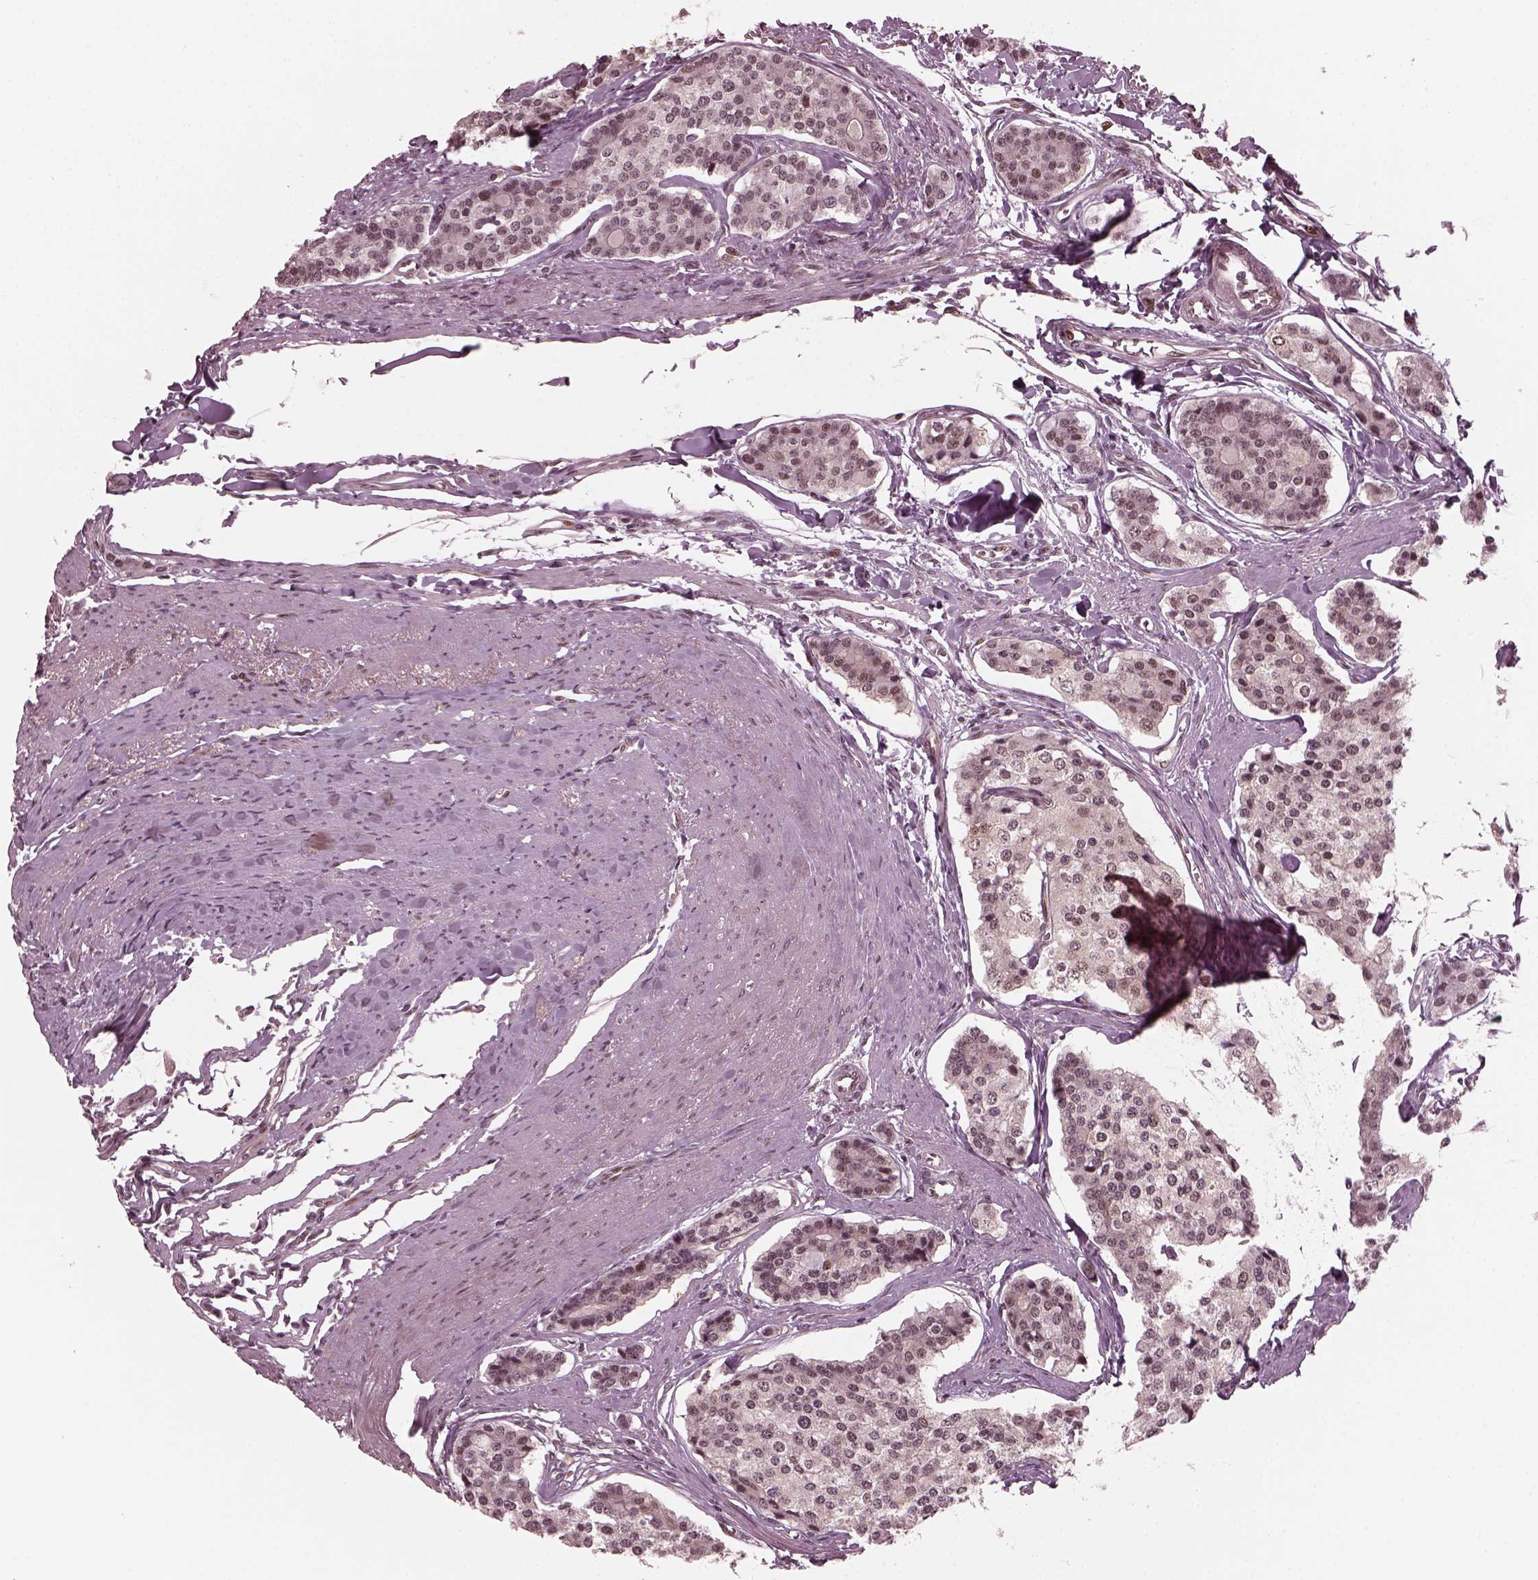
{"staining": {"intensity": "weak", "quantity": "<25%", "location": "nuclear"}, "tissue": "carcinoid", "cell_type": "Tumor cells", "image_type": "cancer", "snomed": [{"axis": "morphology", "description": "Carcinoid, malignant, NOS"}, {"axis": "topography", "description": "Small intestine"}], "caption": "An IHC image of carcinoid is shown. There is no staining in tumor cells of carcinoid.", "gene": "TRIB3", "patient": {"sex": "female", "age": 65}}